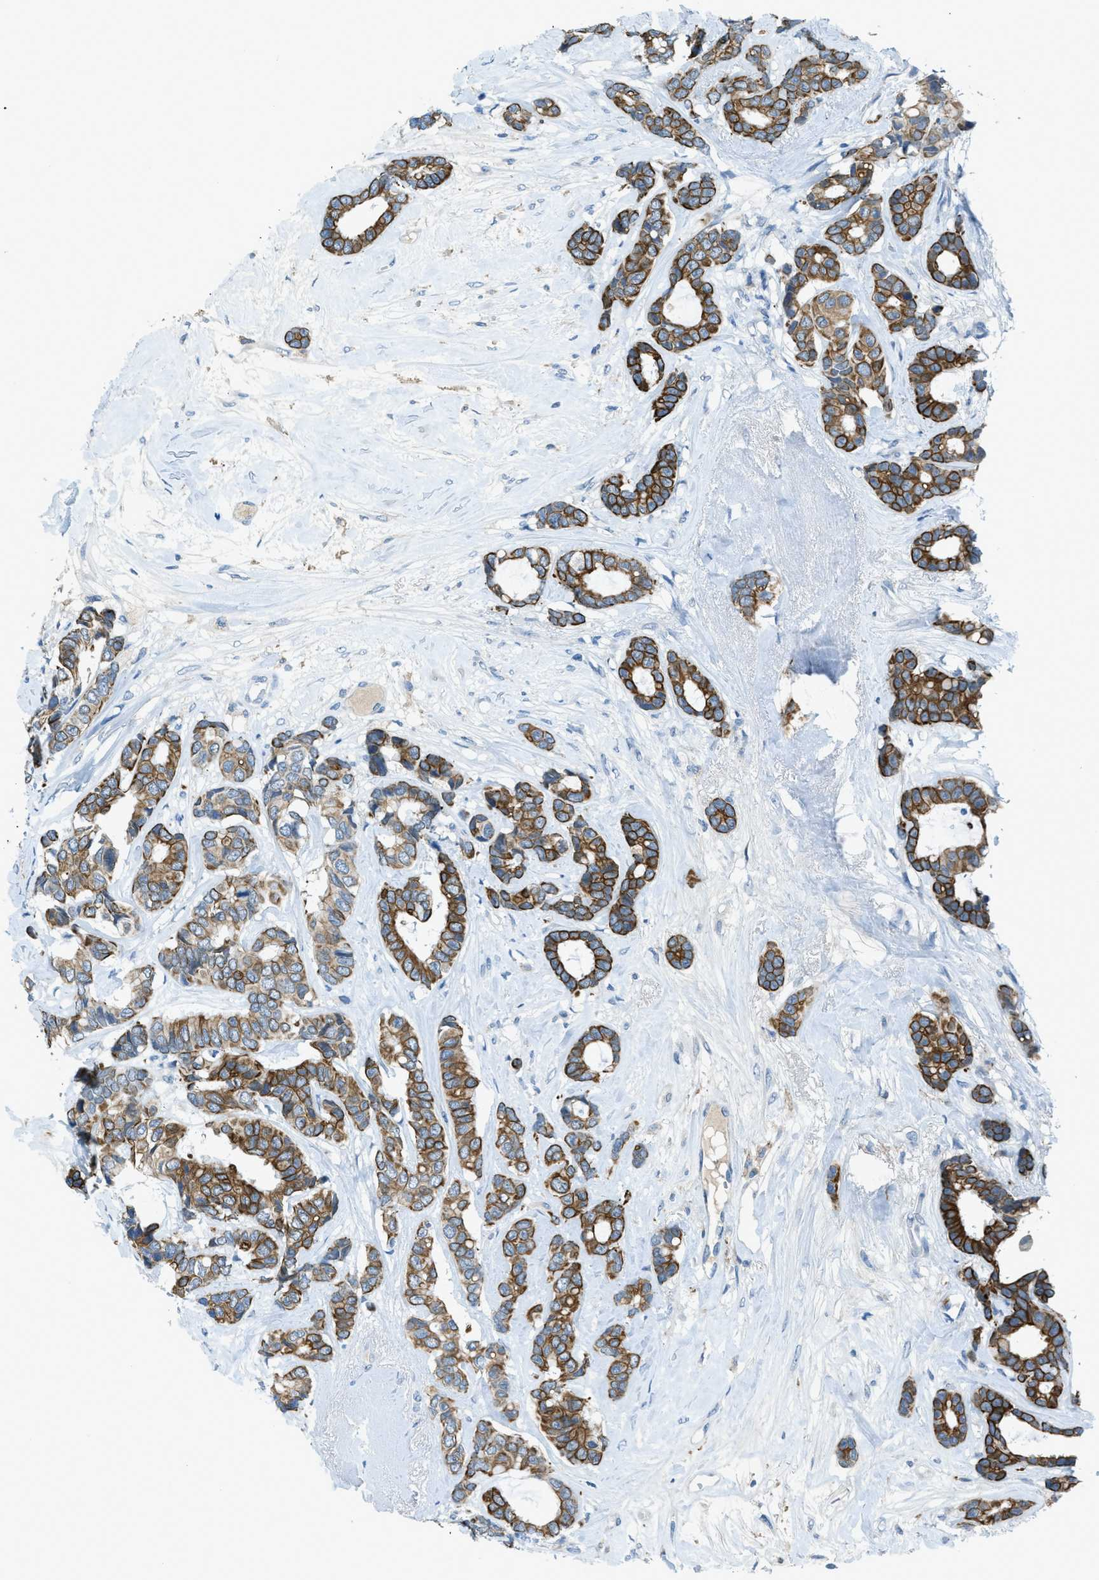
{"staining": {"intensity": "strong", "quantity": ">75%", "location": "cytoplasmic/membranous"}, "tissue": "breast cancer", "cell_type": "Tumor cells", "image_type": "cancer", "snomed": [{"axis": "morphology", "description": "Duct carcinoma"}, {"axis": "topography", "description": "Breast"}], "caption": "Immunohistochemistry micrograph of human invasive ductal carcinoma (breast) stained for a protein (brown), which exhibits high levels of strong cytoplasmic/membranous expression in about >75% of tumor cells.", "gene": "KLHL8", "patient": {"sex": "female", "age": 87}}